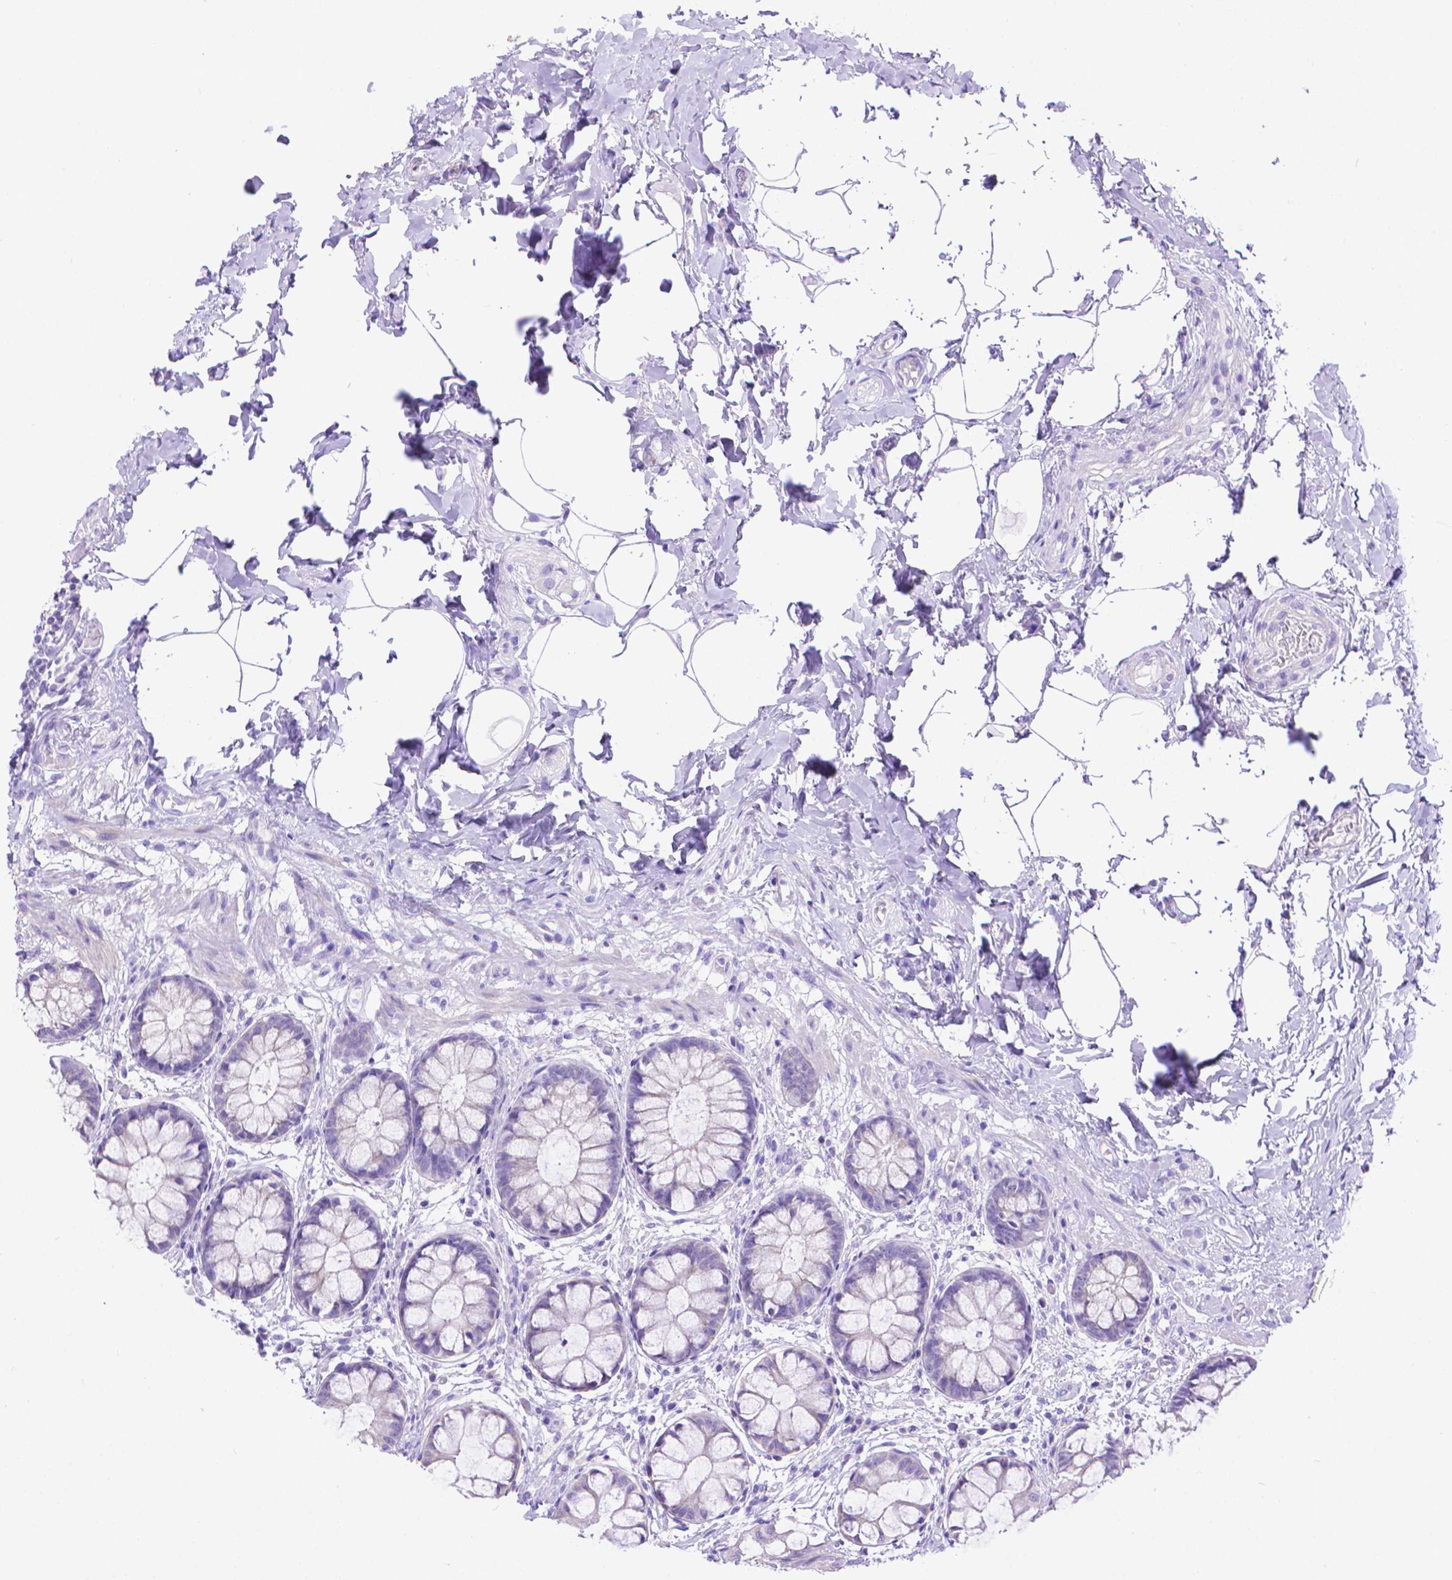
{"staining": {"intensity": "negative", "quantity": "none", "location": "none"}, "tissue": "rectum", "cell_type": "Glandular cells", "image_type": "normal", "snomed": [{"axis": "morphology", "description": "Normal tissue, NOS"}, {"axis": "topography", "description": "Rectum"}], "caption": "This is a histopathology image of immunohistochemistry (IHC) staining of normal rectum, which shows no expression in glandular cells. Nuclei are stained in blue.", "gene": "DHRS2", "patient": {"sex": "female", "age": 62}}